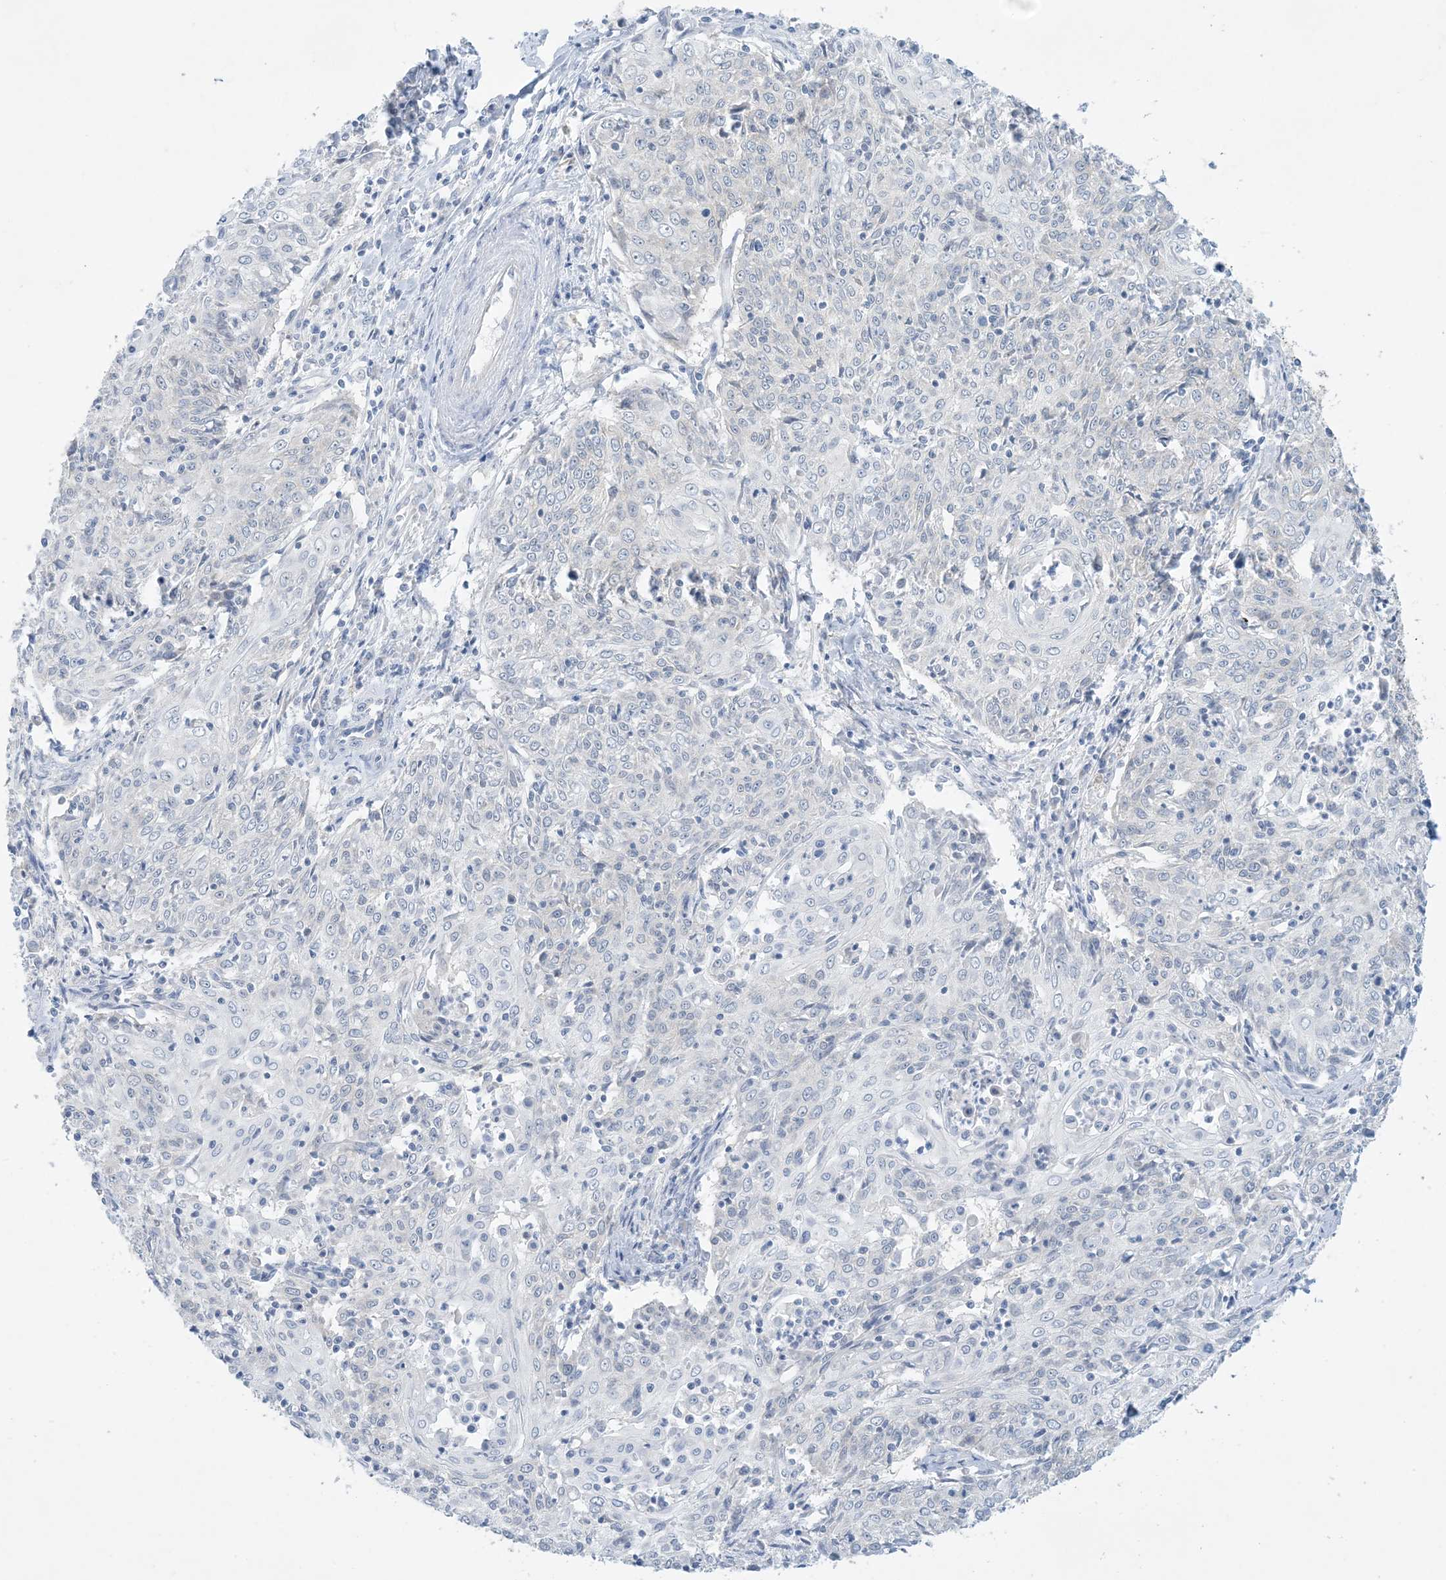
{"staining": {"intensity": "negative", "quantity": "none", "location": "none"}, "tissue": "cervical cancer", "cell_type": "Tumor cells", "image_type": "cancer", "snomed": [{"axis": "morphology", "description": "Squamous cell carcinoma, NOS"}, {"axis": "topography", "description": "Cervix"}], "caption": "Tumor cells are negative for brown protein staining in cervical cancer (squamous cell carcinoma).", "gene": "MRPS18A", "patient": {"sex": "female", "age": 48}}